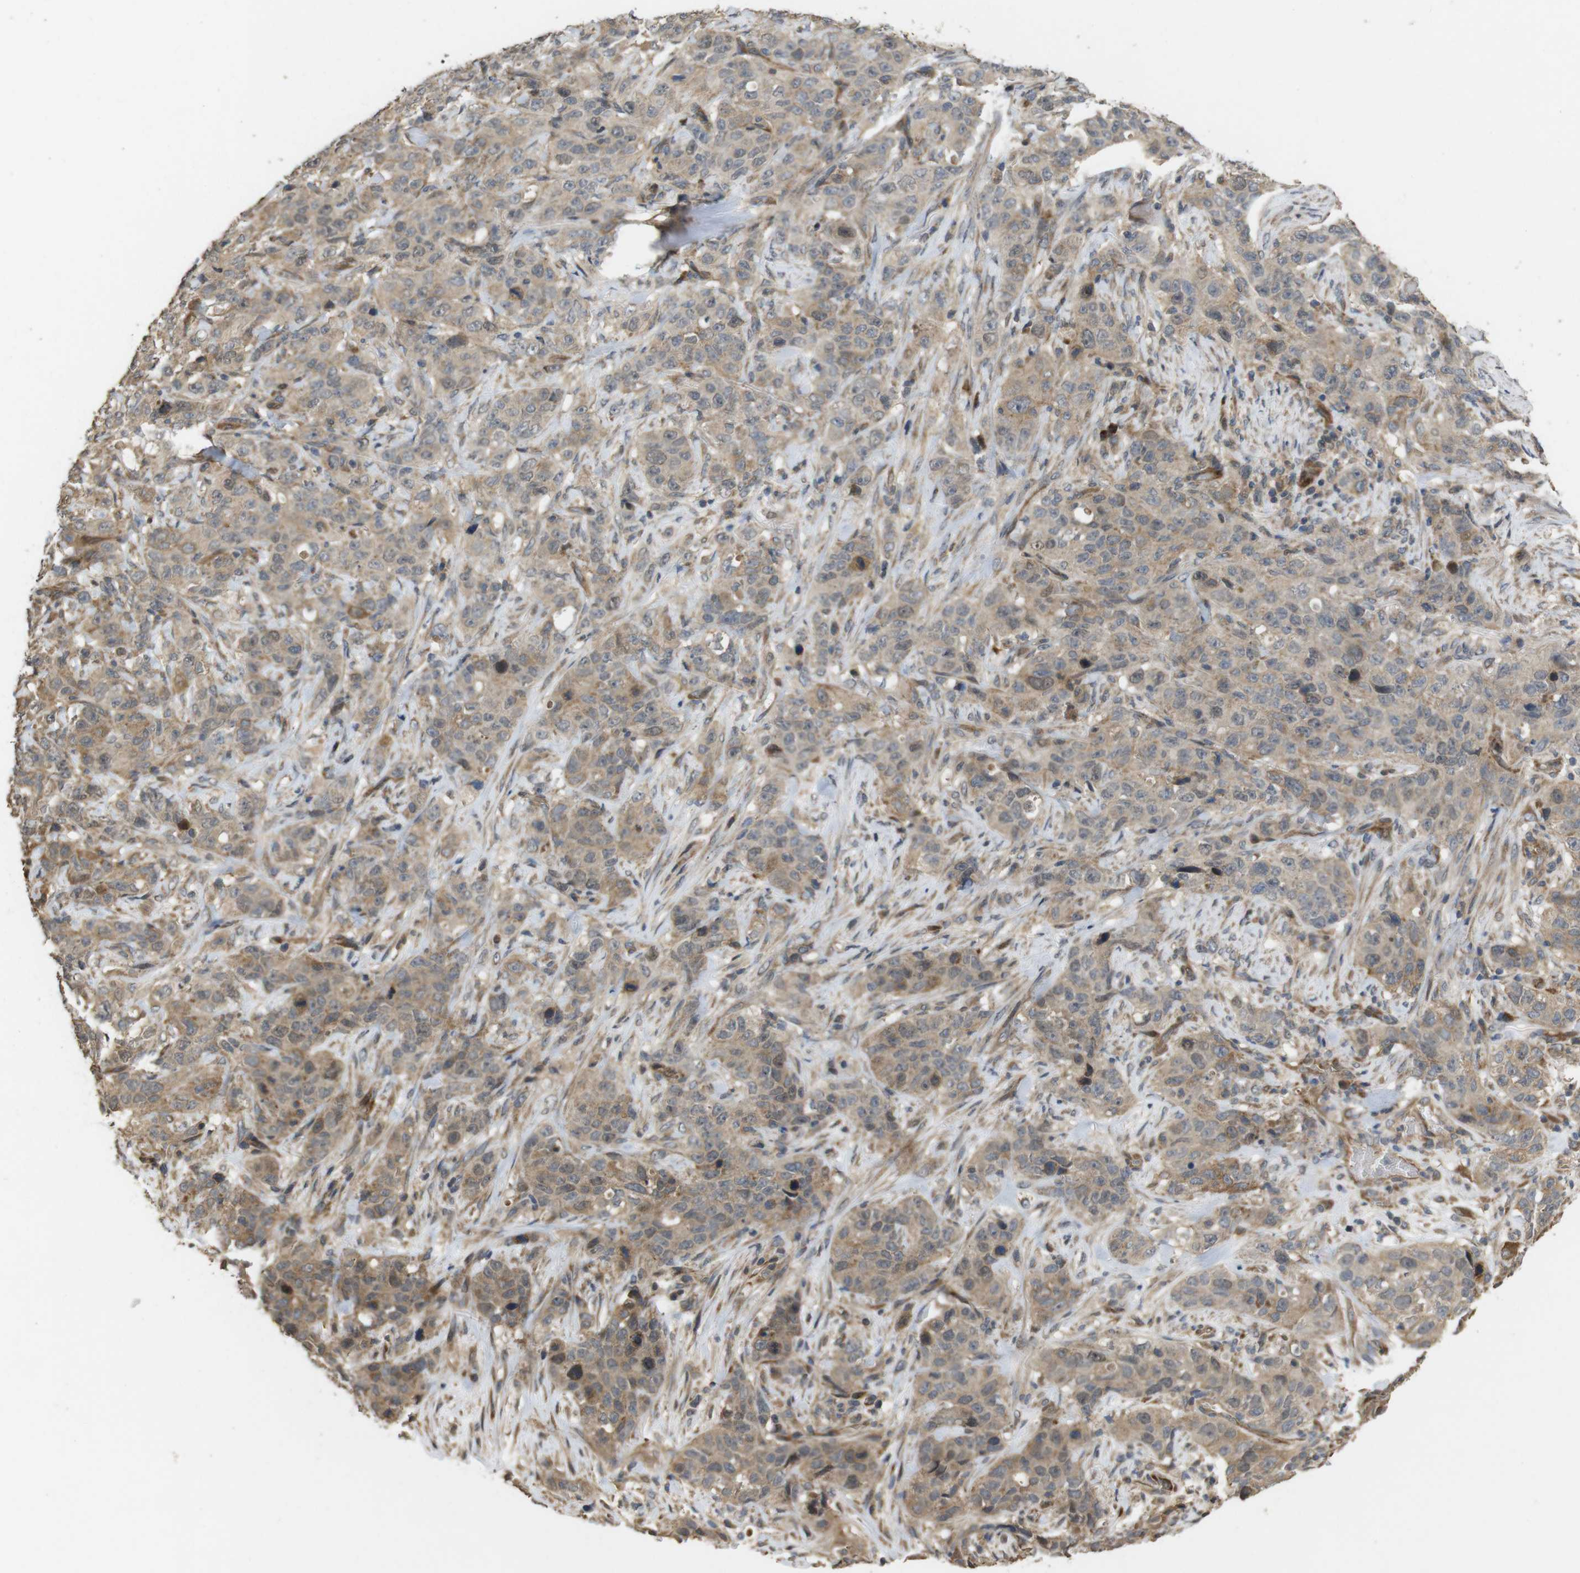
{"staining": {"intensity": "weak", "quantity": ">75%", "location": "cytoplasmic/membranous,nuclear"}, "tissue": "stomach cancer", "cell_type": "Tumor cells", "image_type": "cancer", "snomed": [{"axis": "morphology", "description": "Adenocarcinoma, NOS"}, {"axis": "topography", "description": "Stomach"}], "caption": "Immunohistochemical staining of stomach cancer displays low levels of weak cytoplasmic/membranous and nuclear protein staining in about >75% of tumor cells. (DAB (3,3'-diaminobenzidine) = brown stain, brightfield microscopy at high magnification).", "gene": "PCDHB10", "patient": {"sex": "male", "age": 48}}